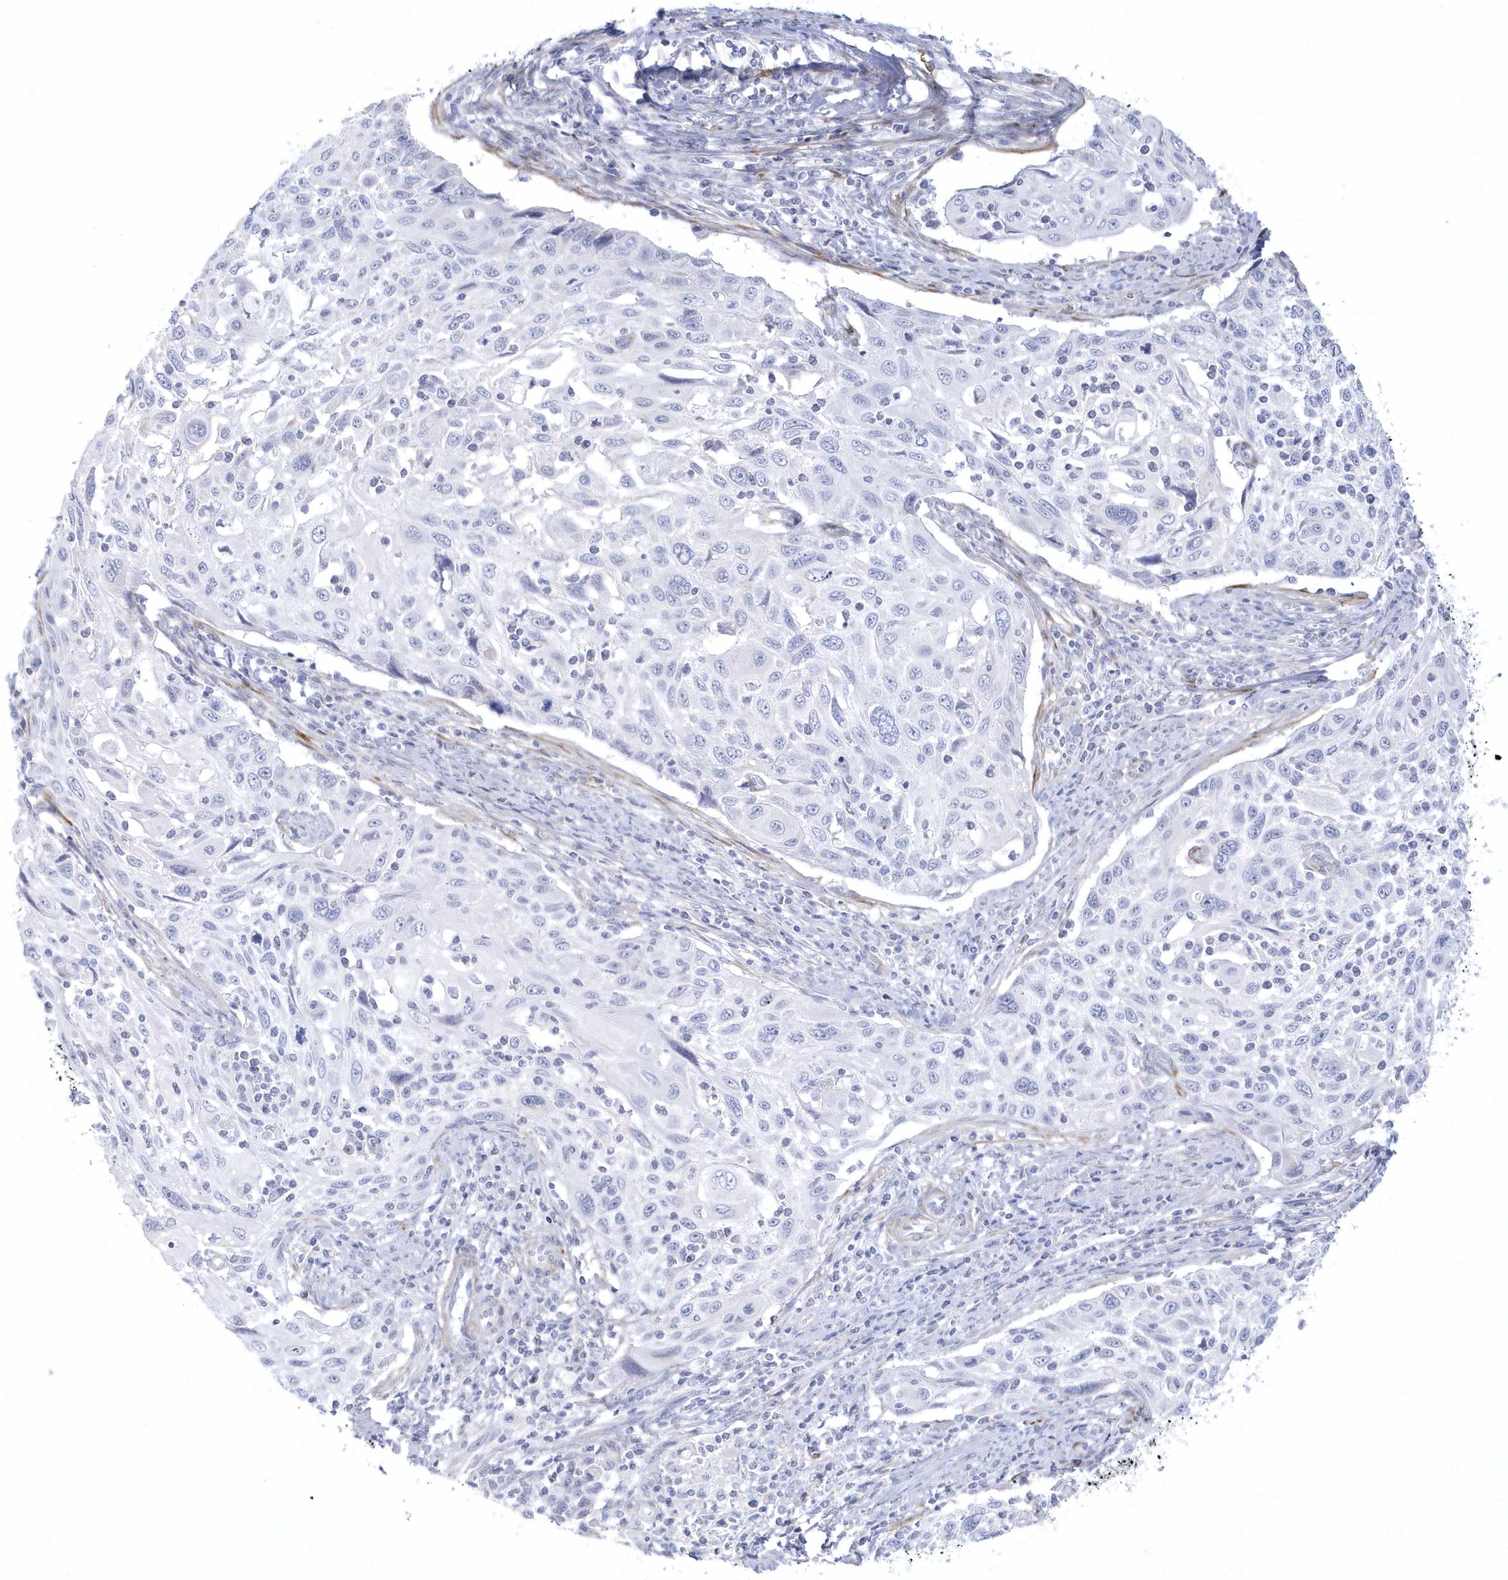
{"staining": {"intensity": "negative", "quantity": "none", "location": "none"}, "tissue": "cervical cancer", "cell_type": "Tumor cells", "image_type": "cancer", "snomed": [{"axis": "morphology", "description": "Squamous cell carcinoma, NOS"}, {"axis": "topography", "description": "Cervix"}], "caption": "Immunohistochemistry (IHC) histopathology image of neoplastic tissue: human cervical cancer (squamous cell carcinoma) stained with DAB shows no significant protein staining in tumor cells.", "gene": "WDR27", "patient": {"sex": "female", "age": 70}}